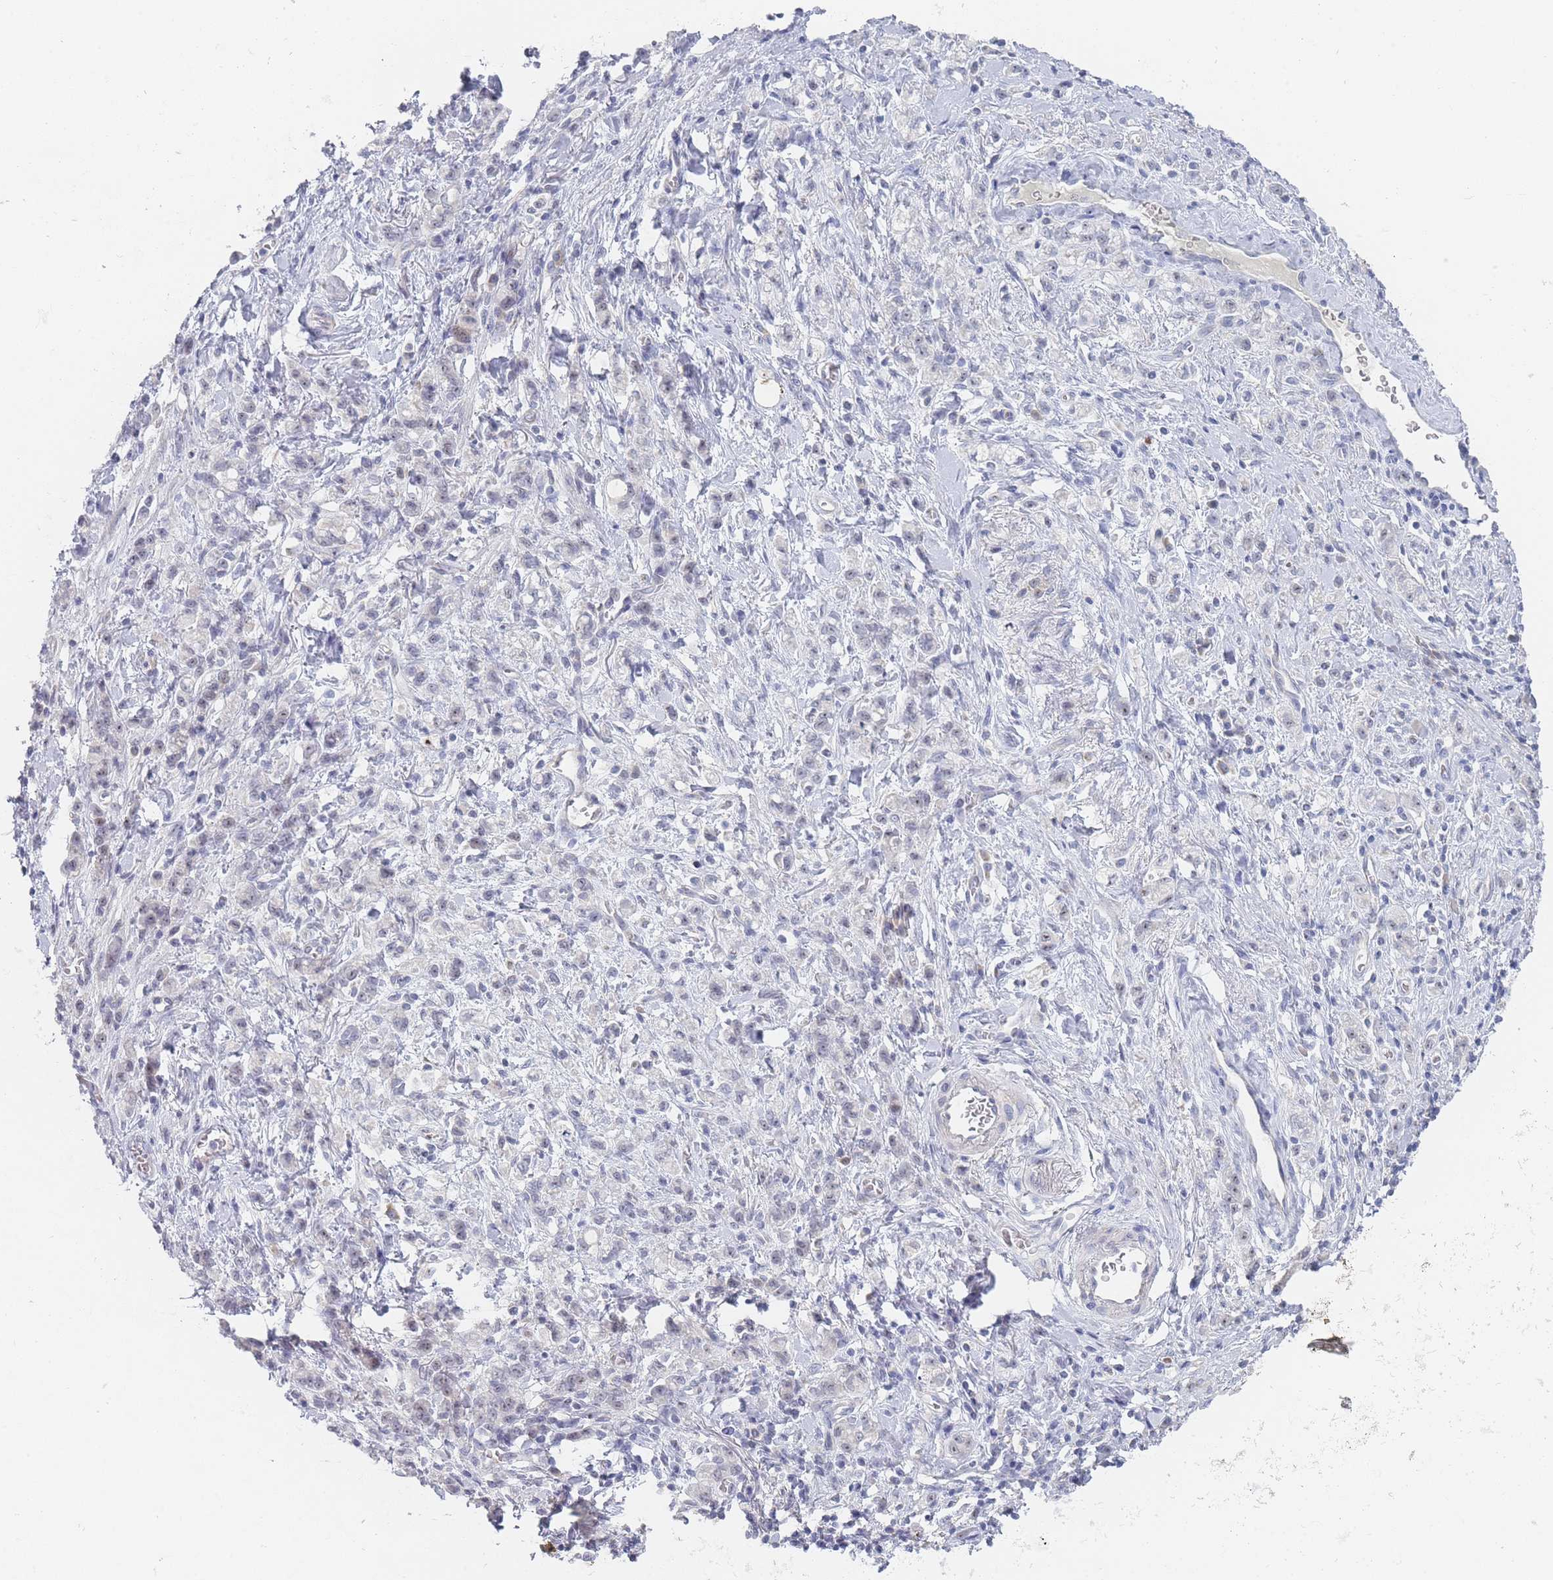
{"staining": {"intensity": "negative", "quantity": "none", "location": "none"}, "tissue": "stomach cancer", "cell_type": "Tumor cells", "image_type": "cancer", "snomed": [{"axis": "morphology", "description": "Adenocarcinoma, NOS"}, {"axis": "topography", "description": "Stomach"}], "caption": "Immunohistochemistry (IHC) micrograph of human stomach cancer (adenocarcinoma) stained for a protein (brown), which reveals no expression in tumor cells. (DAB IHC with hematoxylin counter stain).", "gene": "RNF8", "patient": {"sex": "male", "age": 77}}